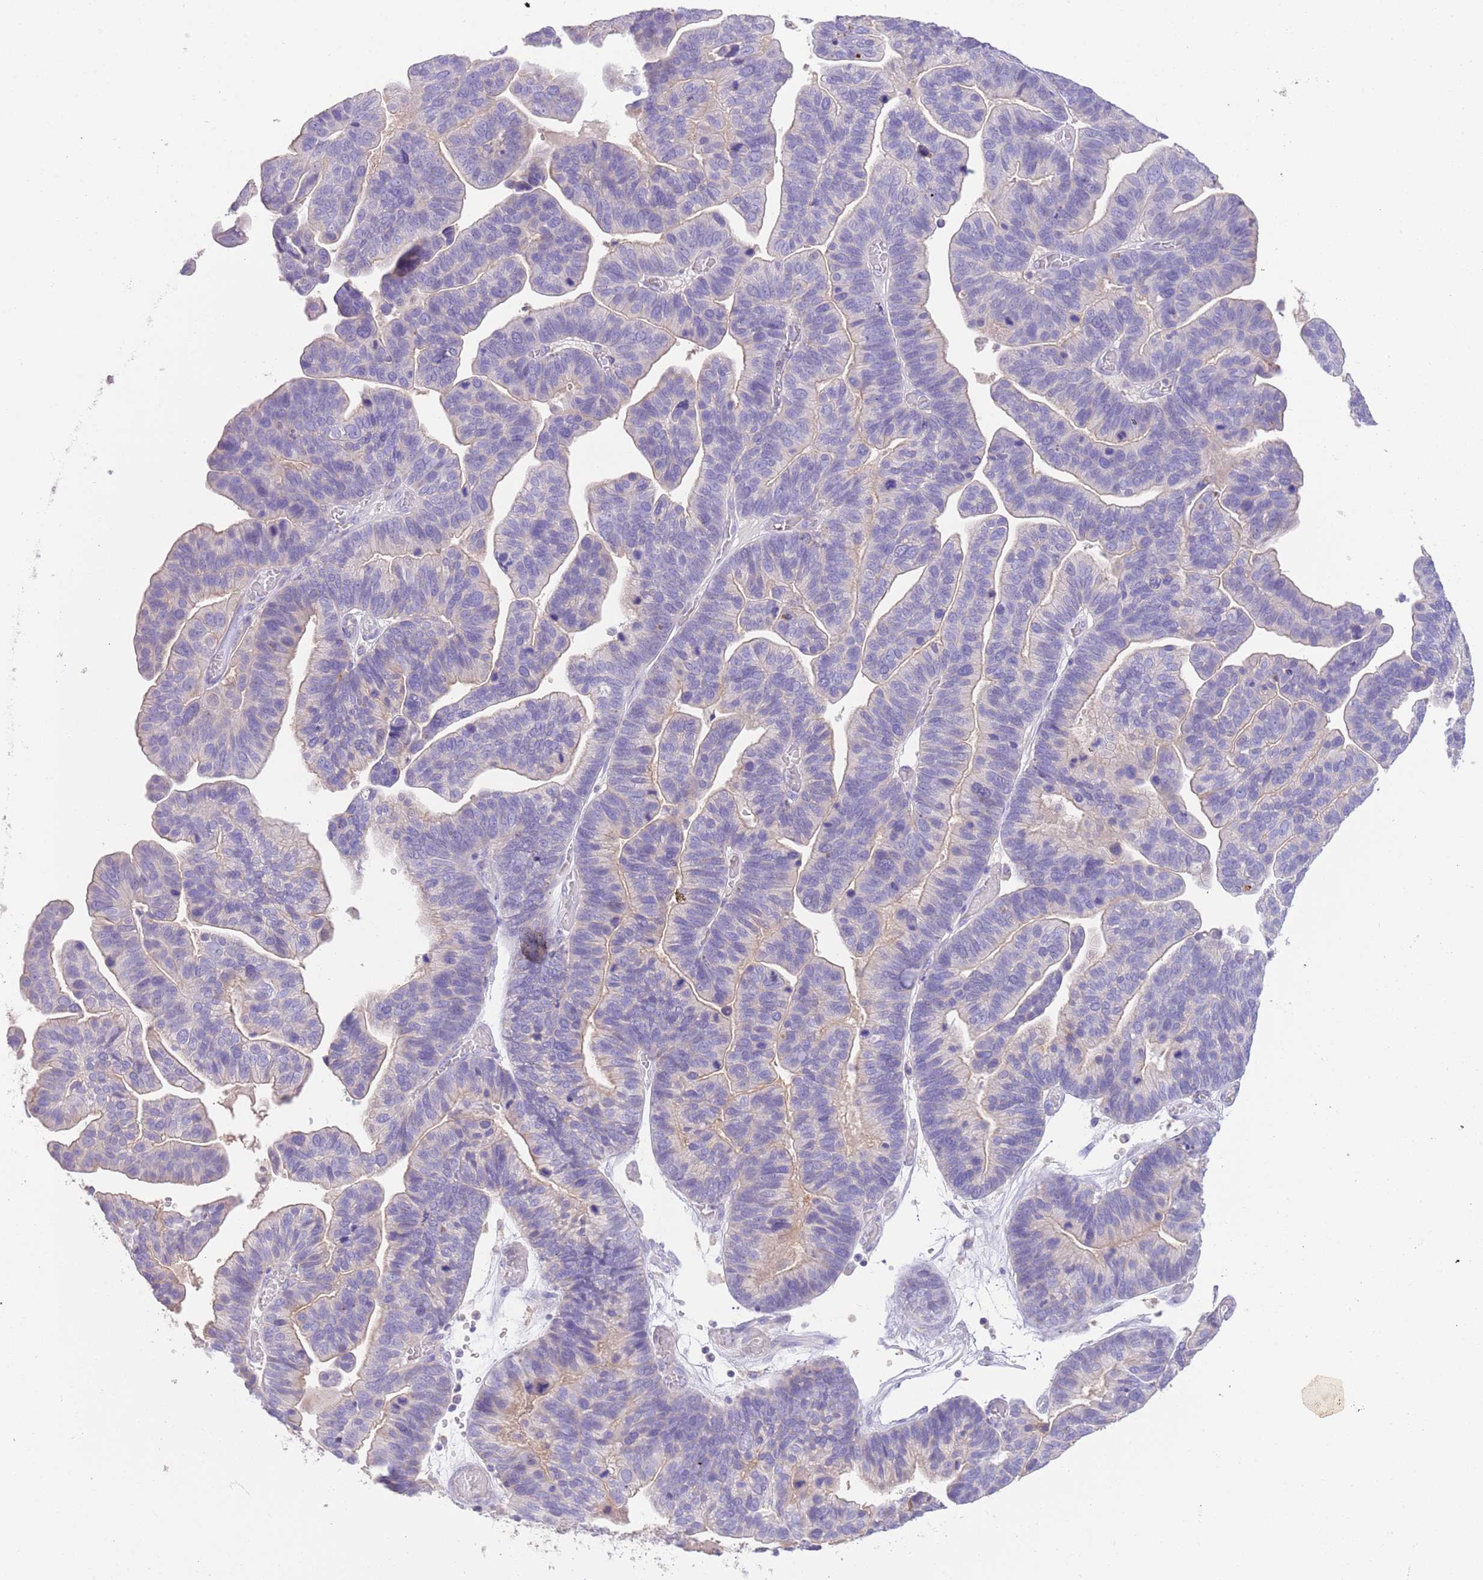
{"staining": {"intensity": "weak", "quantity": "<25%", "location": "cytoplasmic/membranous"}, "tissue": "ovarian cancer", "cell_type": "Tumor cells", "image_type": "cancer", "snomed": [{"axis": "morphology", "description": "Cystadenocarcinoma, serous, NOS"}, {"axis": "topography", "description": "Ovary"}], "caption": "DAB immunohistochemical staining of serous cystadenocarcinoma (ovarian) shows no significant expression in tumor cells. (DAB (3,3'-diaminobenzidine) immunohistochemistry visualized using brightfield microscopy, high magnification).", "gene": "SFTPA1", "patient": {"sex": "female", "age": 56}}